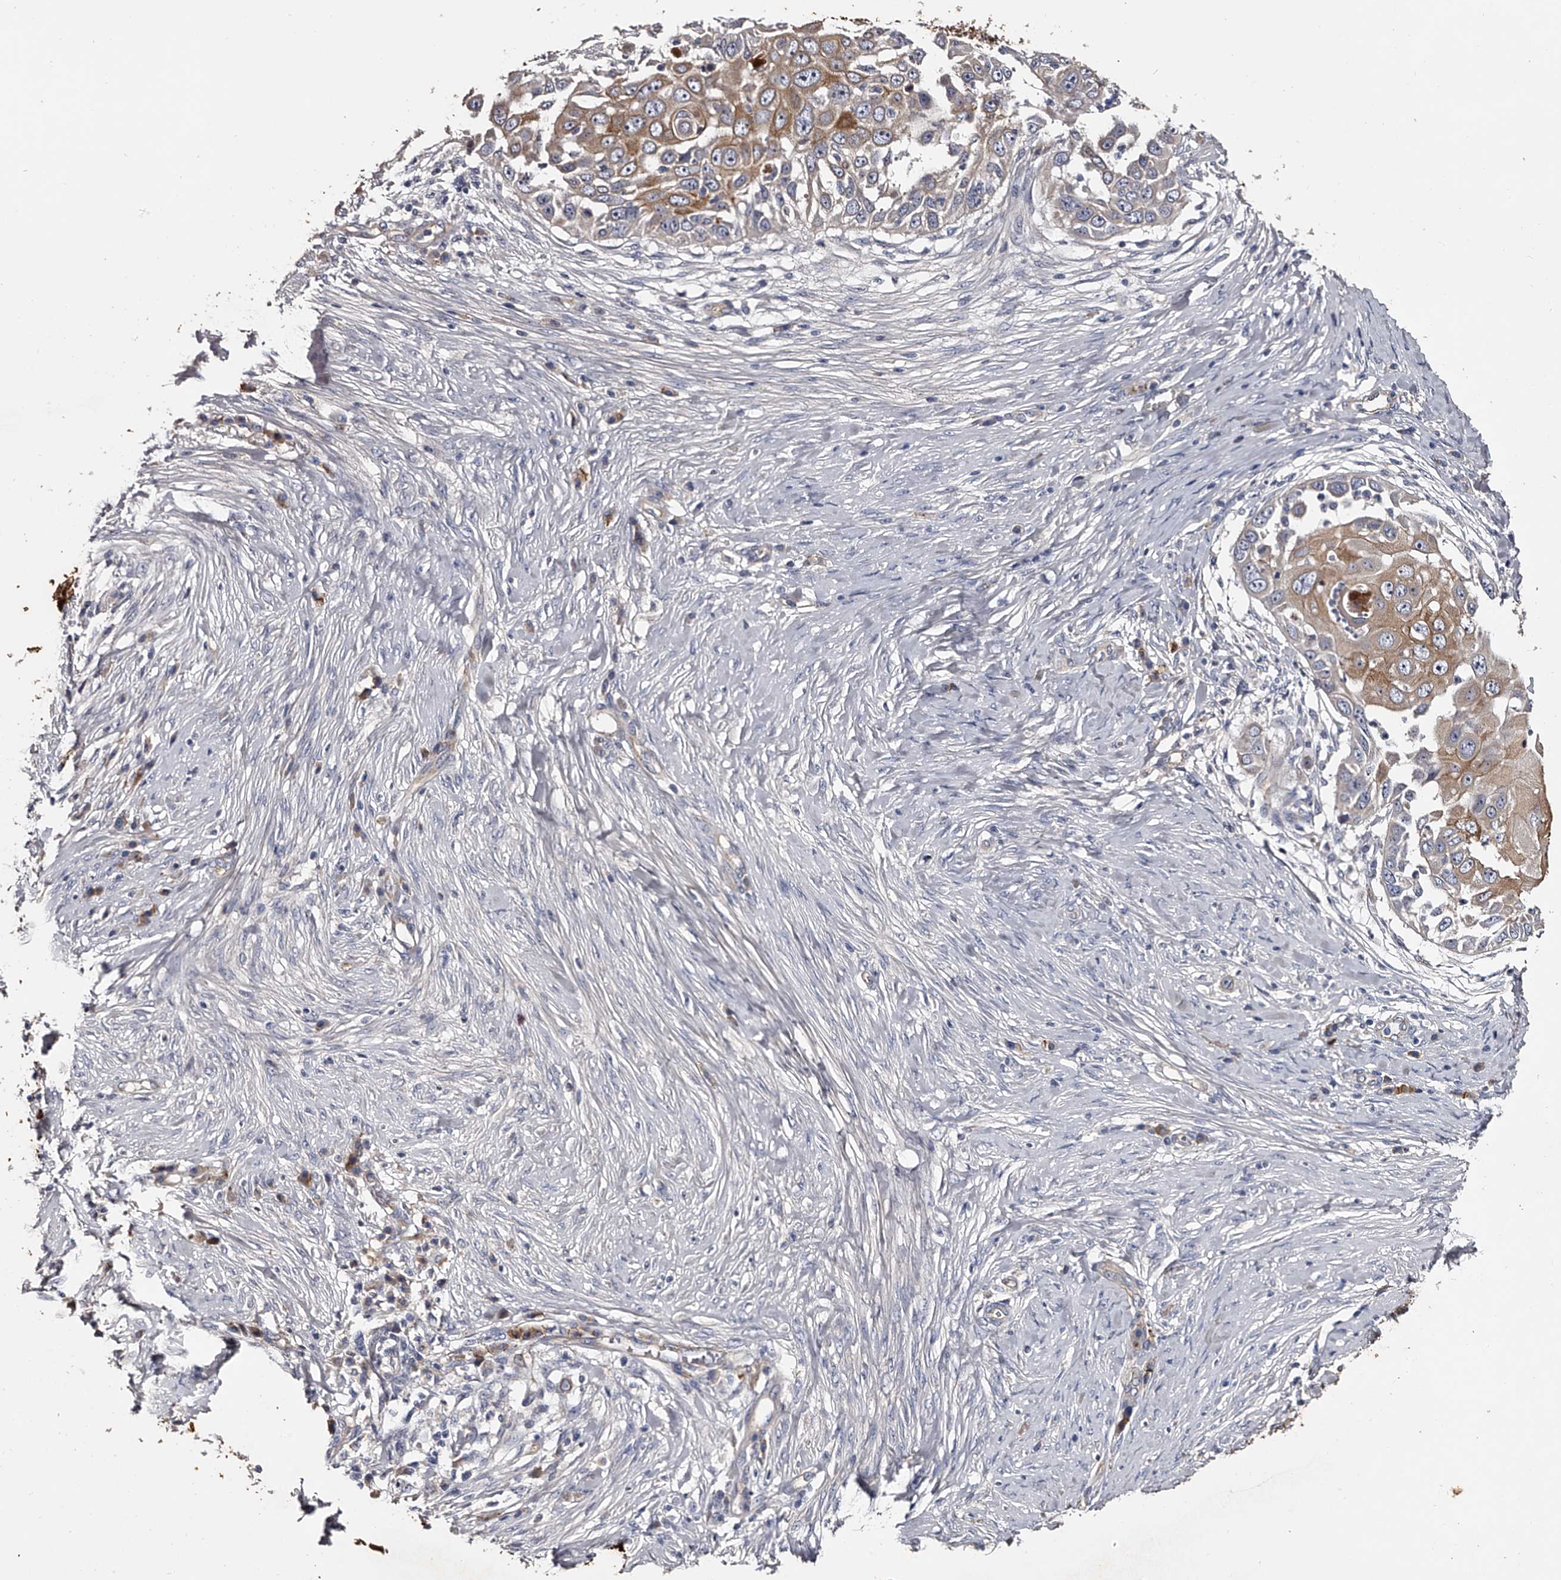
{"staining": {"intensity": "moderate", "quantity": "25%-75%", "location": "cytoplasmic/membranous"}, "tissue": "skin cancer", "cell_type": "Tumor cells", "image_type": "cancer", "snomed": [{"axis": "morphology", "description": "Squamous cell carcinoma, NOS"}, {"axis": "topography", "description": "Skin"}], "caption": "Skin cancer tissue exhibits moderate cytoplasmic/membranous staining in about 25%-75% of tumor cells", "gene": "MDN1", "patient": {"sex": "female", "age": 44}}